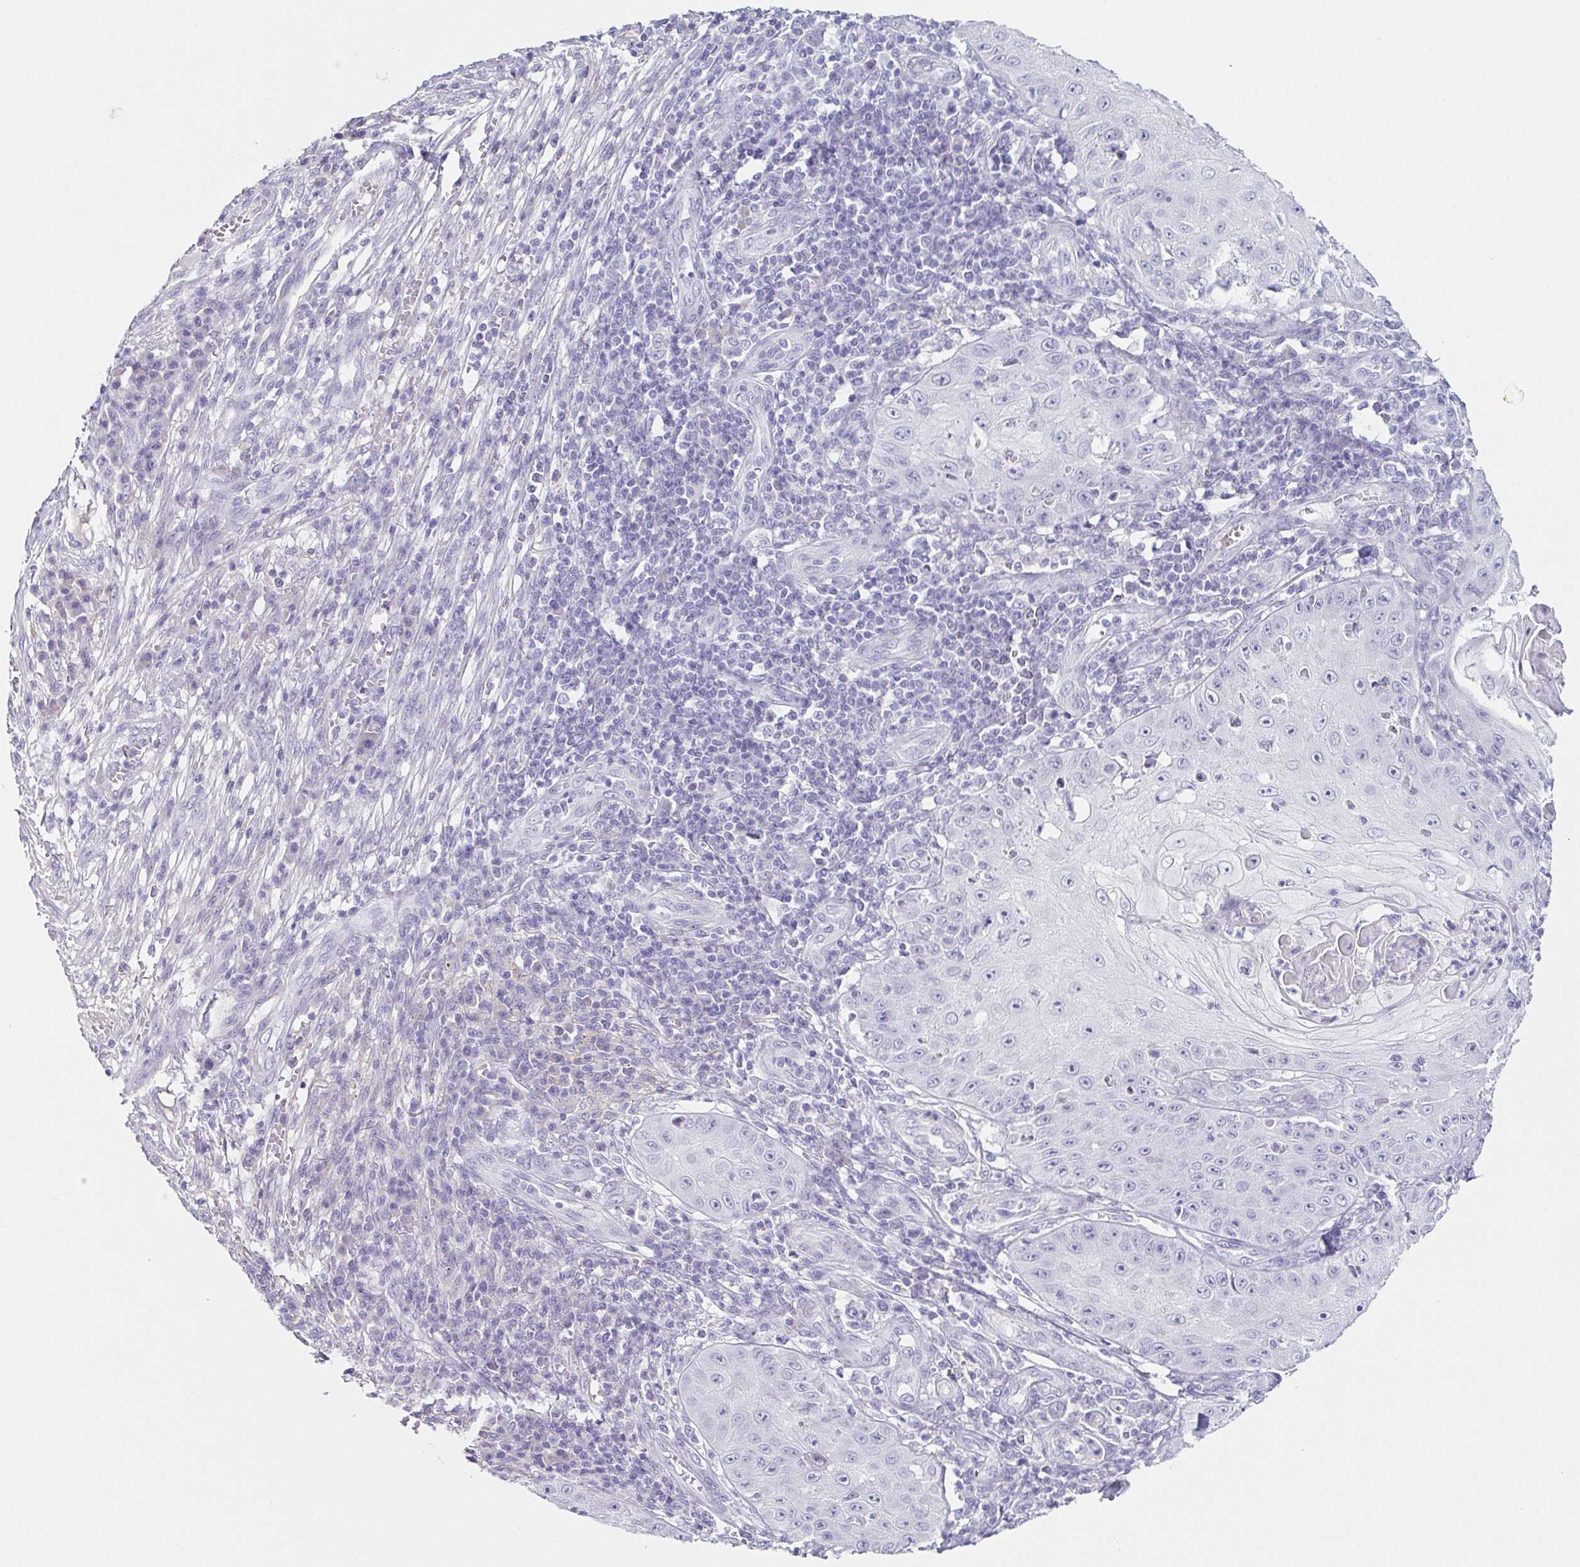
{"staining": {"intensity": "negative", "quantity": "none", "location": "none"}, "tissue": "skin cancer", "cell_type": "Tumor cells", "image_type": "cancer", "snomed": [{"axis": "morphology", "description": "Squamous cell carcinoma, NOS"}, {"axis": "topography", "description": "Skin"}], "caption": "The image exhibits no staining of tumor cells in skin cancer (squamous cell carcinoma).", "gene": "HDGFL1", "patient": {"sex": "male", "age": 70}}